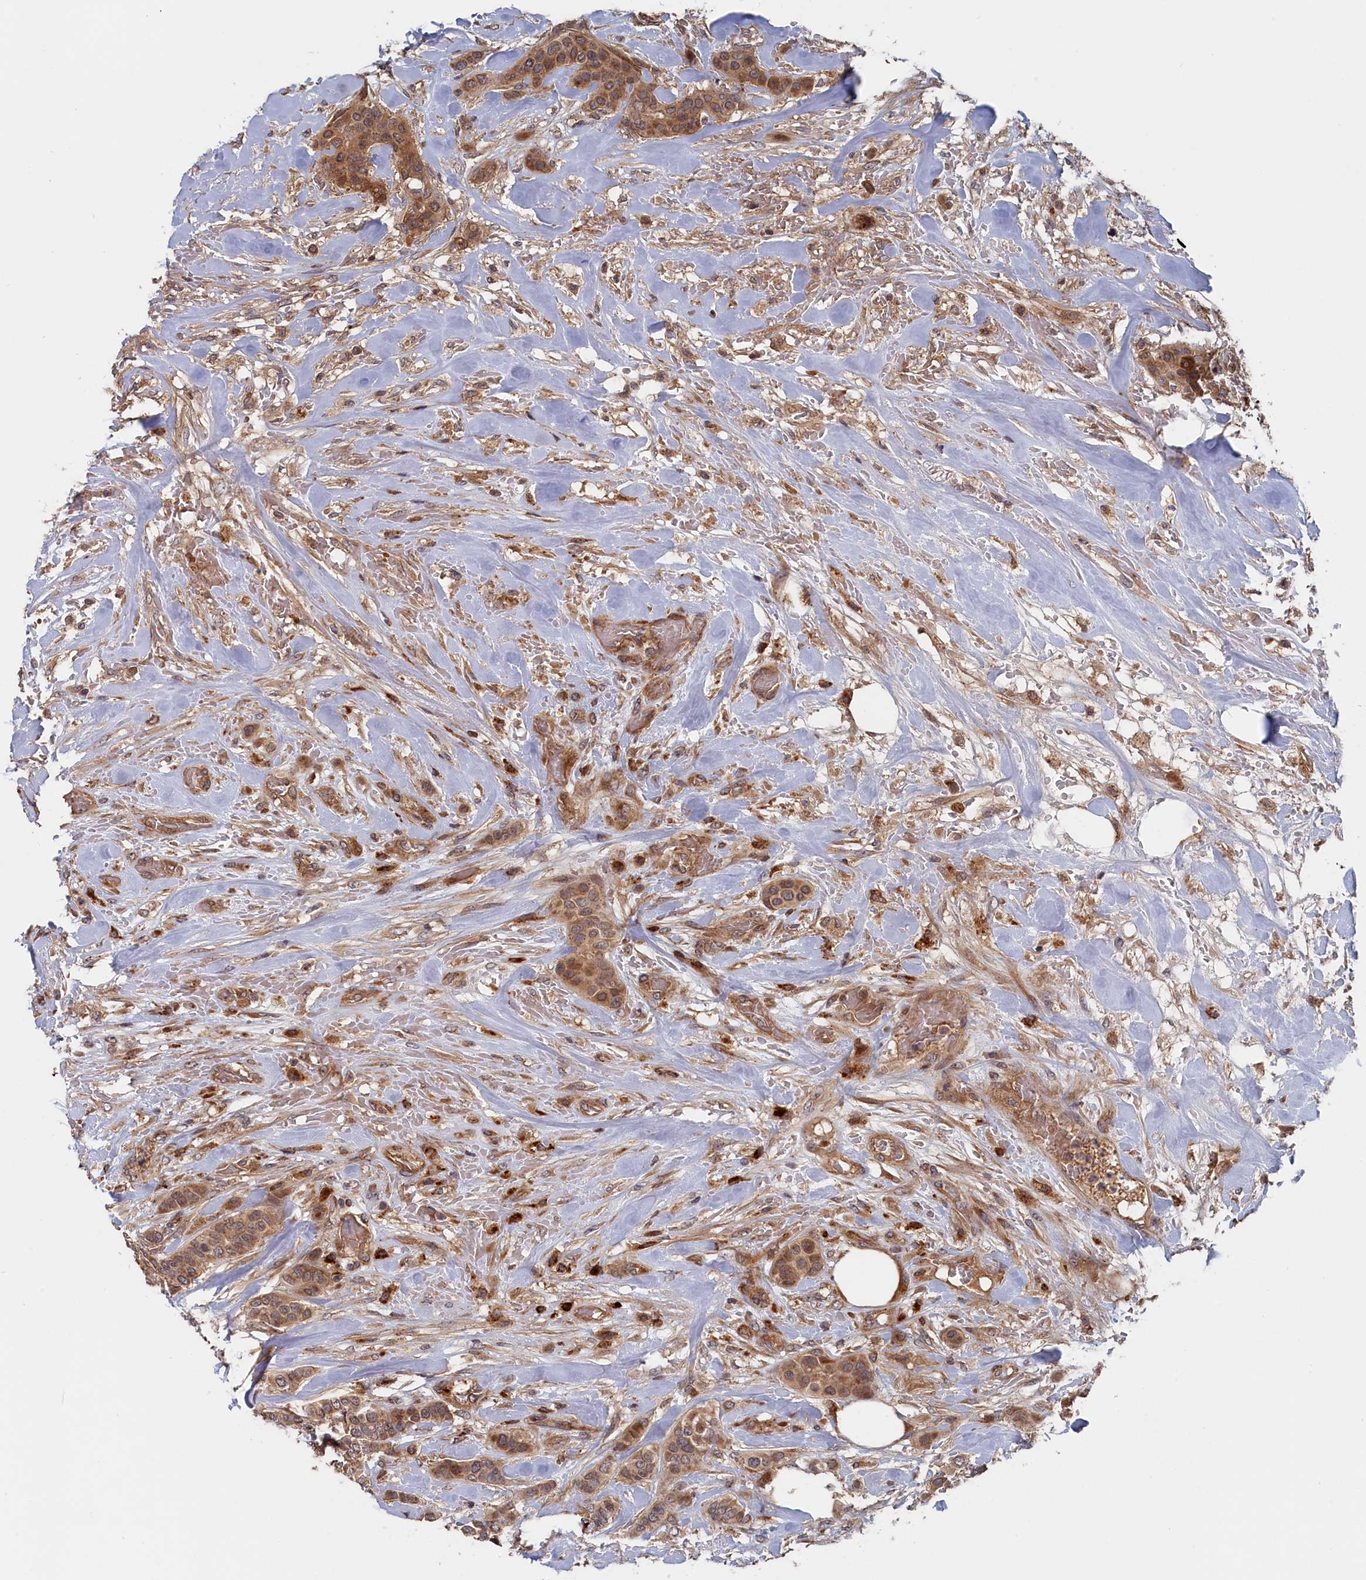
{"staining": {"intensity": "moderate", "quantity": ">75%", "location": "cytoplasmic/membranous"}, "tissue": "breast cancer", "cell_type": "Tumor cells", "image_type": "cancer", "snomed": [{"axis": "morphology", "description": "Lobular carcinoma"}, {"axis": "topography", "description": "Breast"}], "caption": "Protein staining displays moderate cytoplasmic/membranous staining in approximately >75% of tumor cells in breast cancer.", "gene": "TRAPPC2L", "patient": {"sex": "female", "age": 51}}